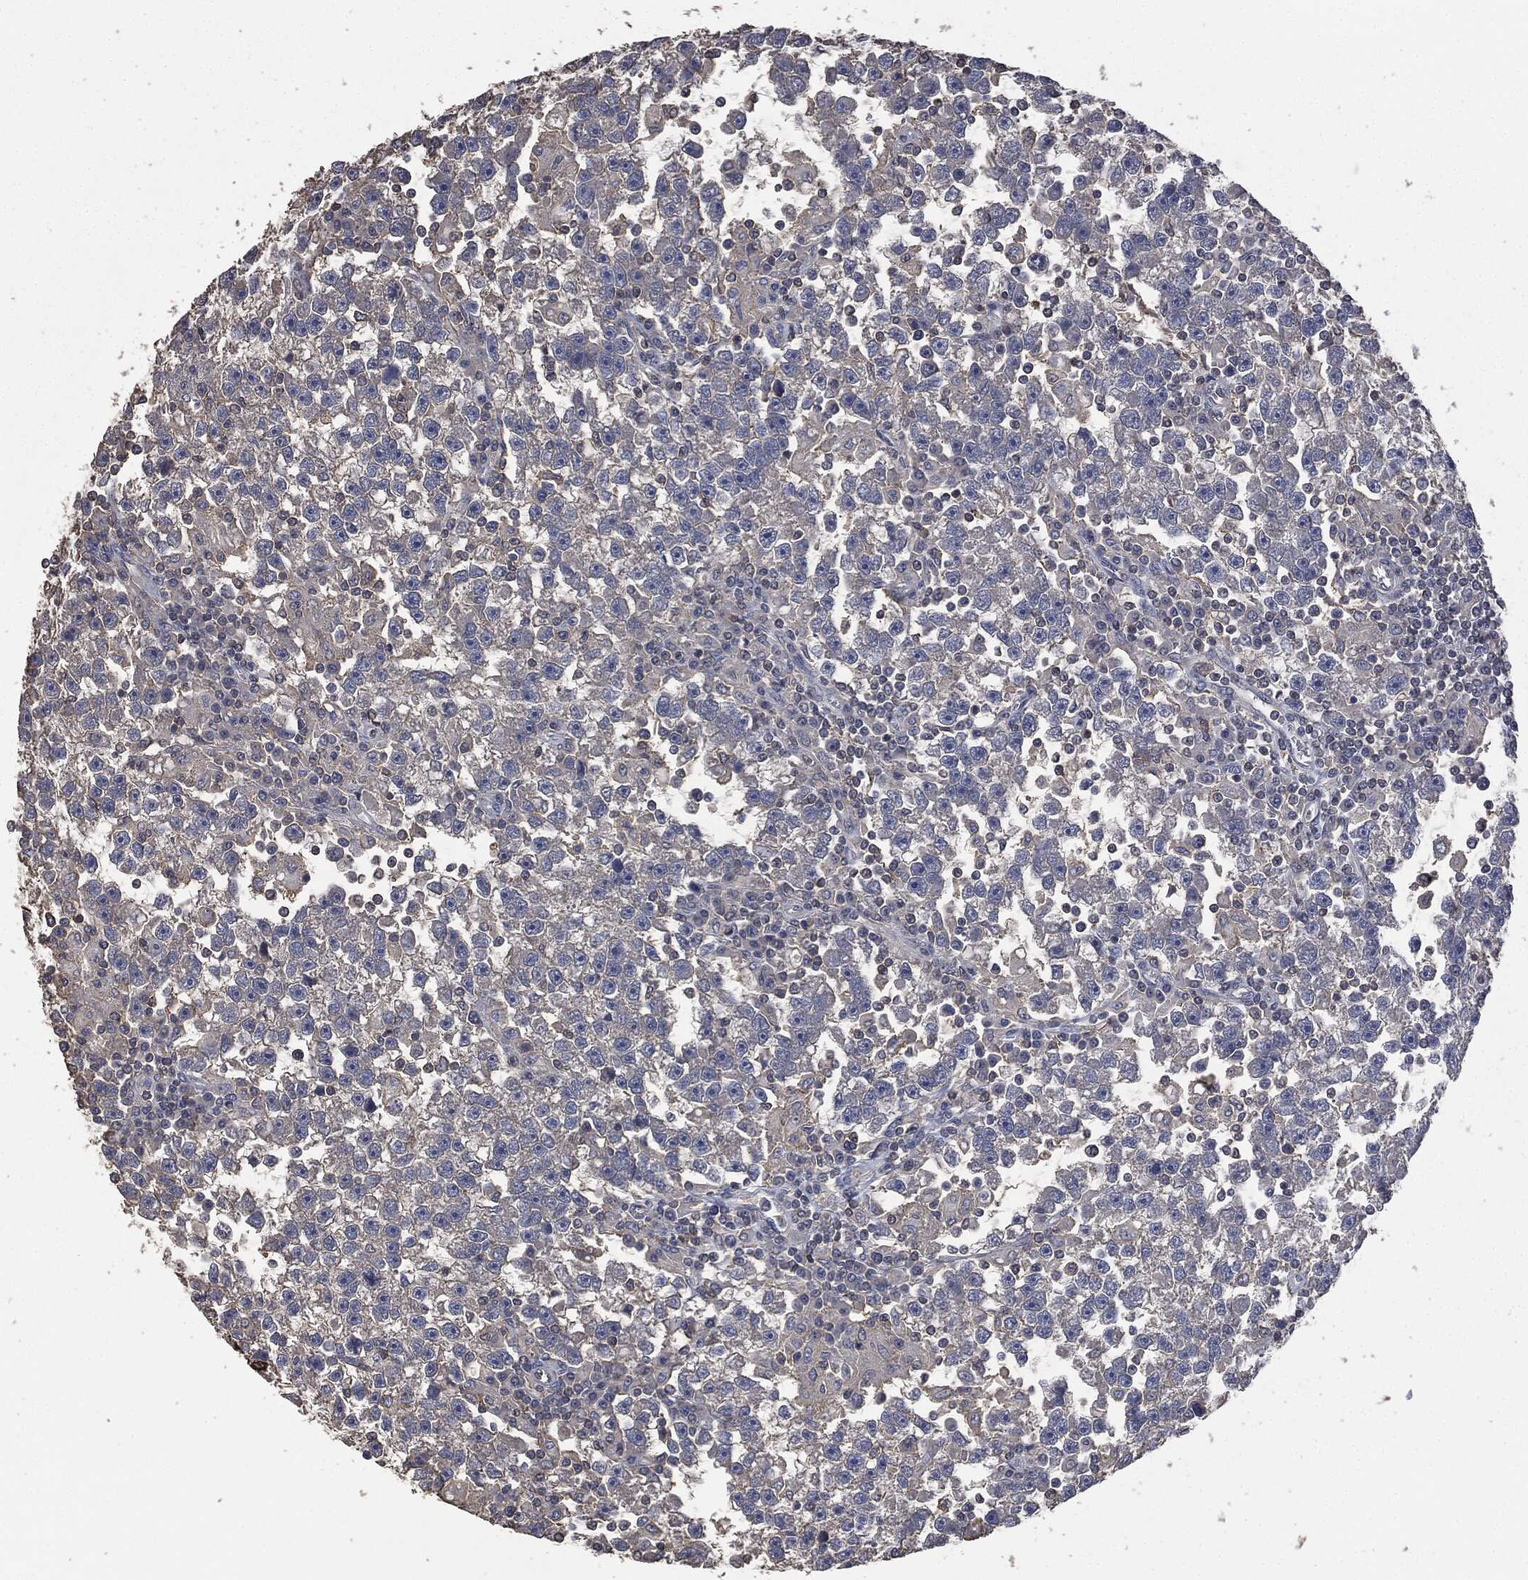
{"staining": {"intensity": "negative", "quantity": "none", "location": "none"}, "tissue": "testis cancer", "cell_type": "Tumor cells", "image_type": "cancer", "snomed": [{"axis": "morphology", "description": "Seminoma, NOS"}, {"axis": "topography", "description": "Testis"}], "caption": "A micrograph of human seminoma (testis) is negative for staining in tumor cells.", "gene": "MSLN", "patient": {"sex": "male", "age": 47}}